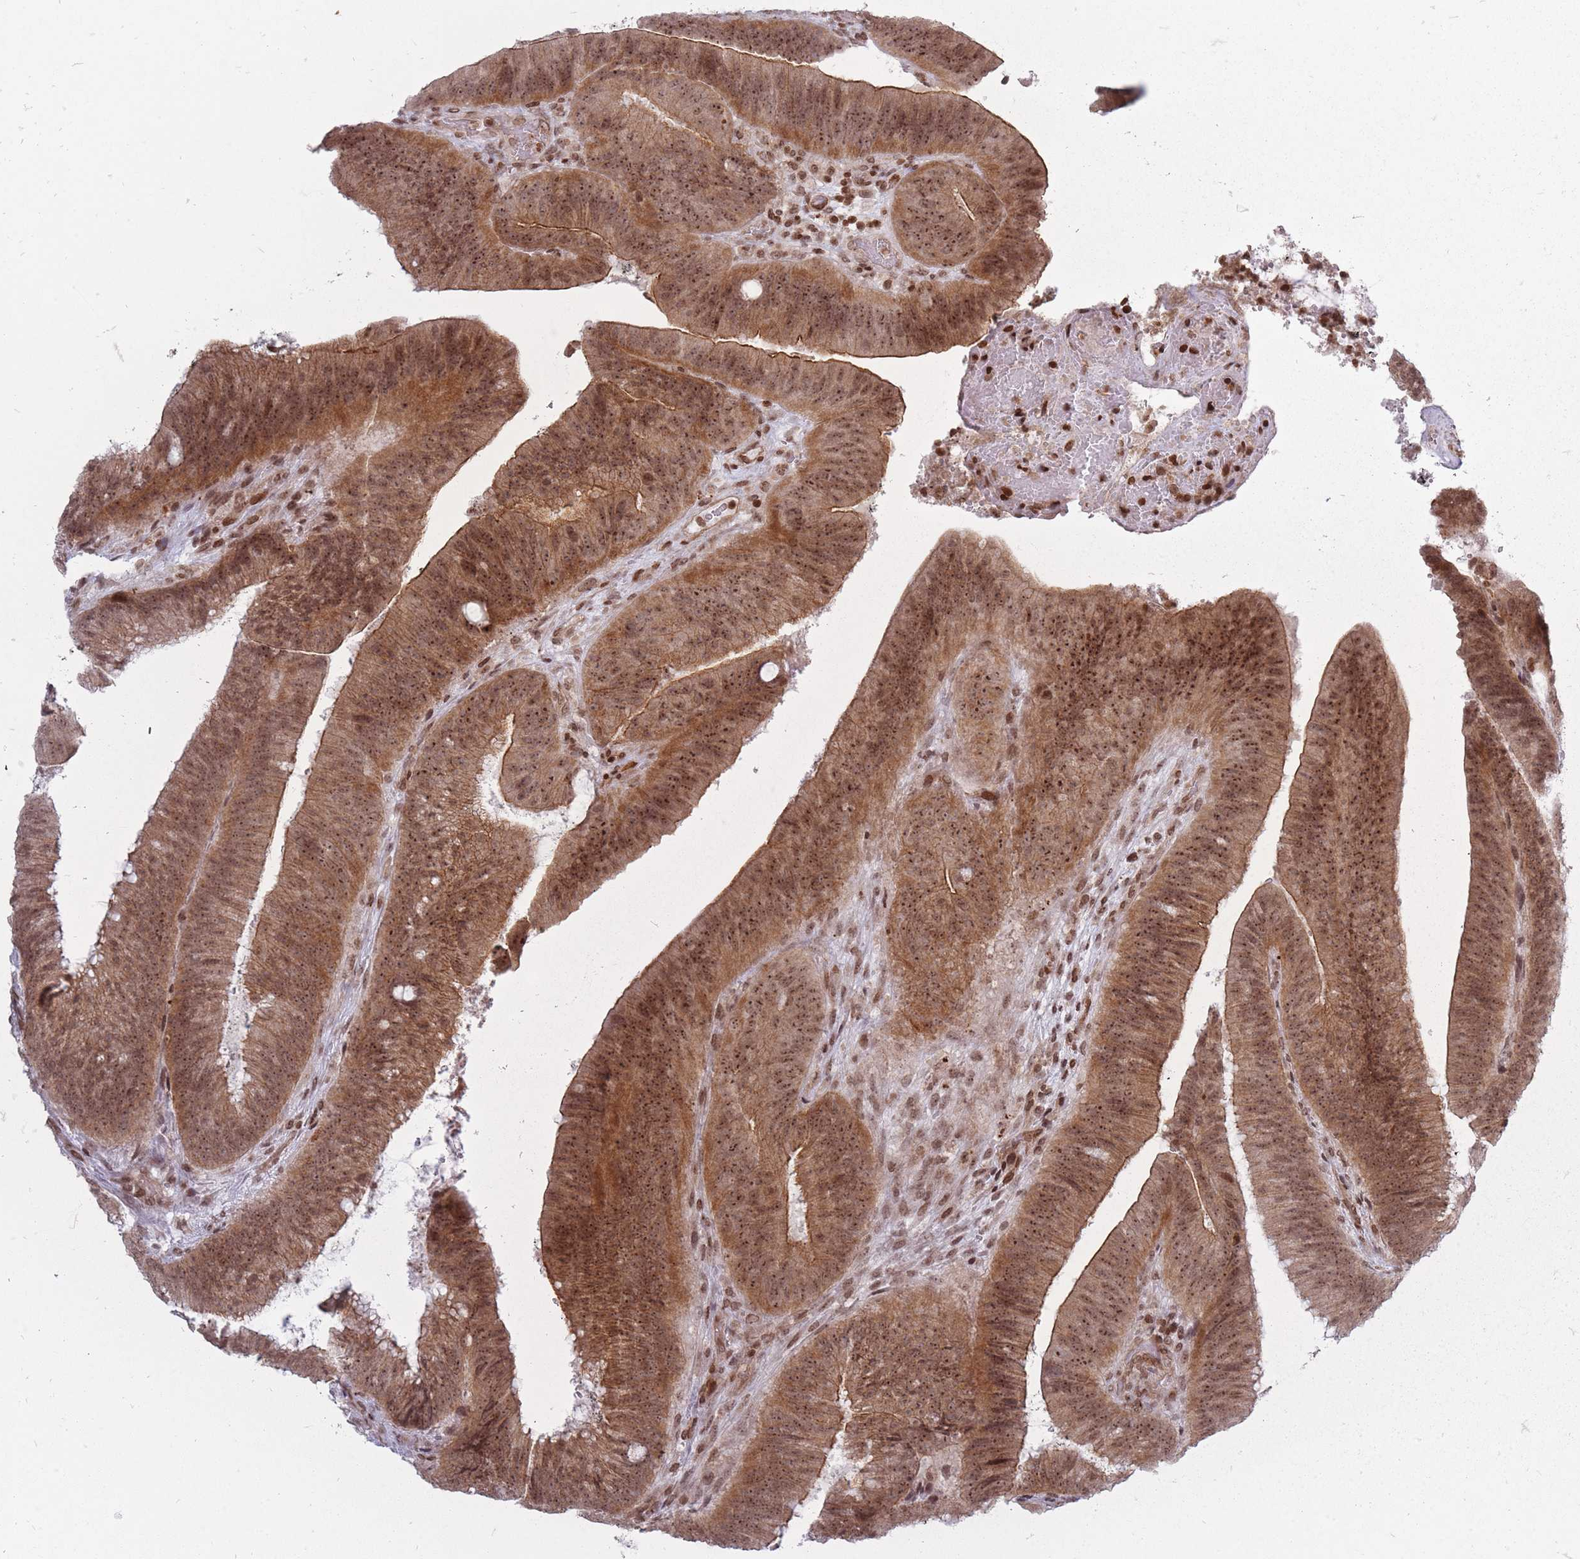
{"staining": {"intensity": "moderate", "quantity": ">75%", "location": "cytoplasmic/membranous,nuclear"}, "tissue": "colorectal cancer", "cell_type": "Tumor cells", "image_type": "cancer", "snomed": [{"axis": "morphology", "description": "Adenocarcinoma, NOS"}, {"axis": "topography", "description": "Colon"}], "caption": "An image showing moderate cytoplasmic/membranous and nuclear positivity in approximately >75% of tumor cells in colorectal adenocarcinoma, as visualized by brown immunohistochemical staining.", "gene": "TMC6", "patient": {"sex": "female", "age": 43}}